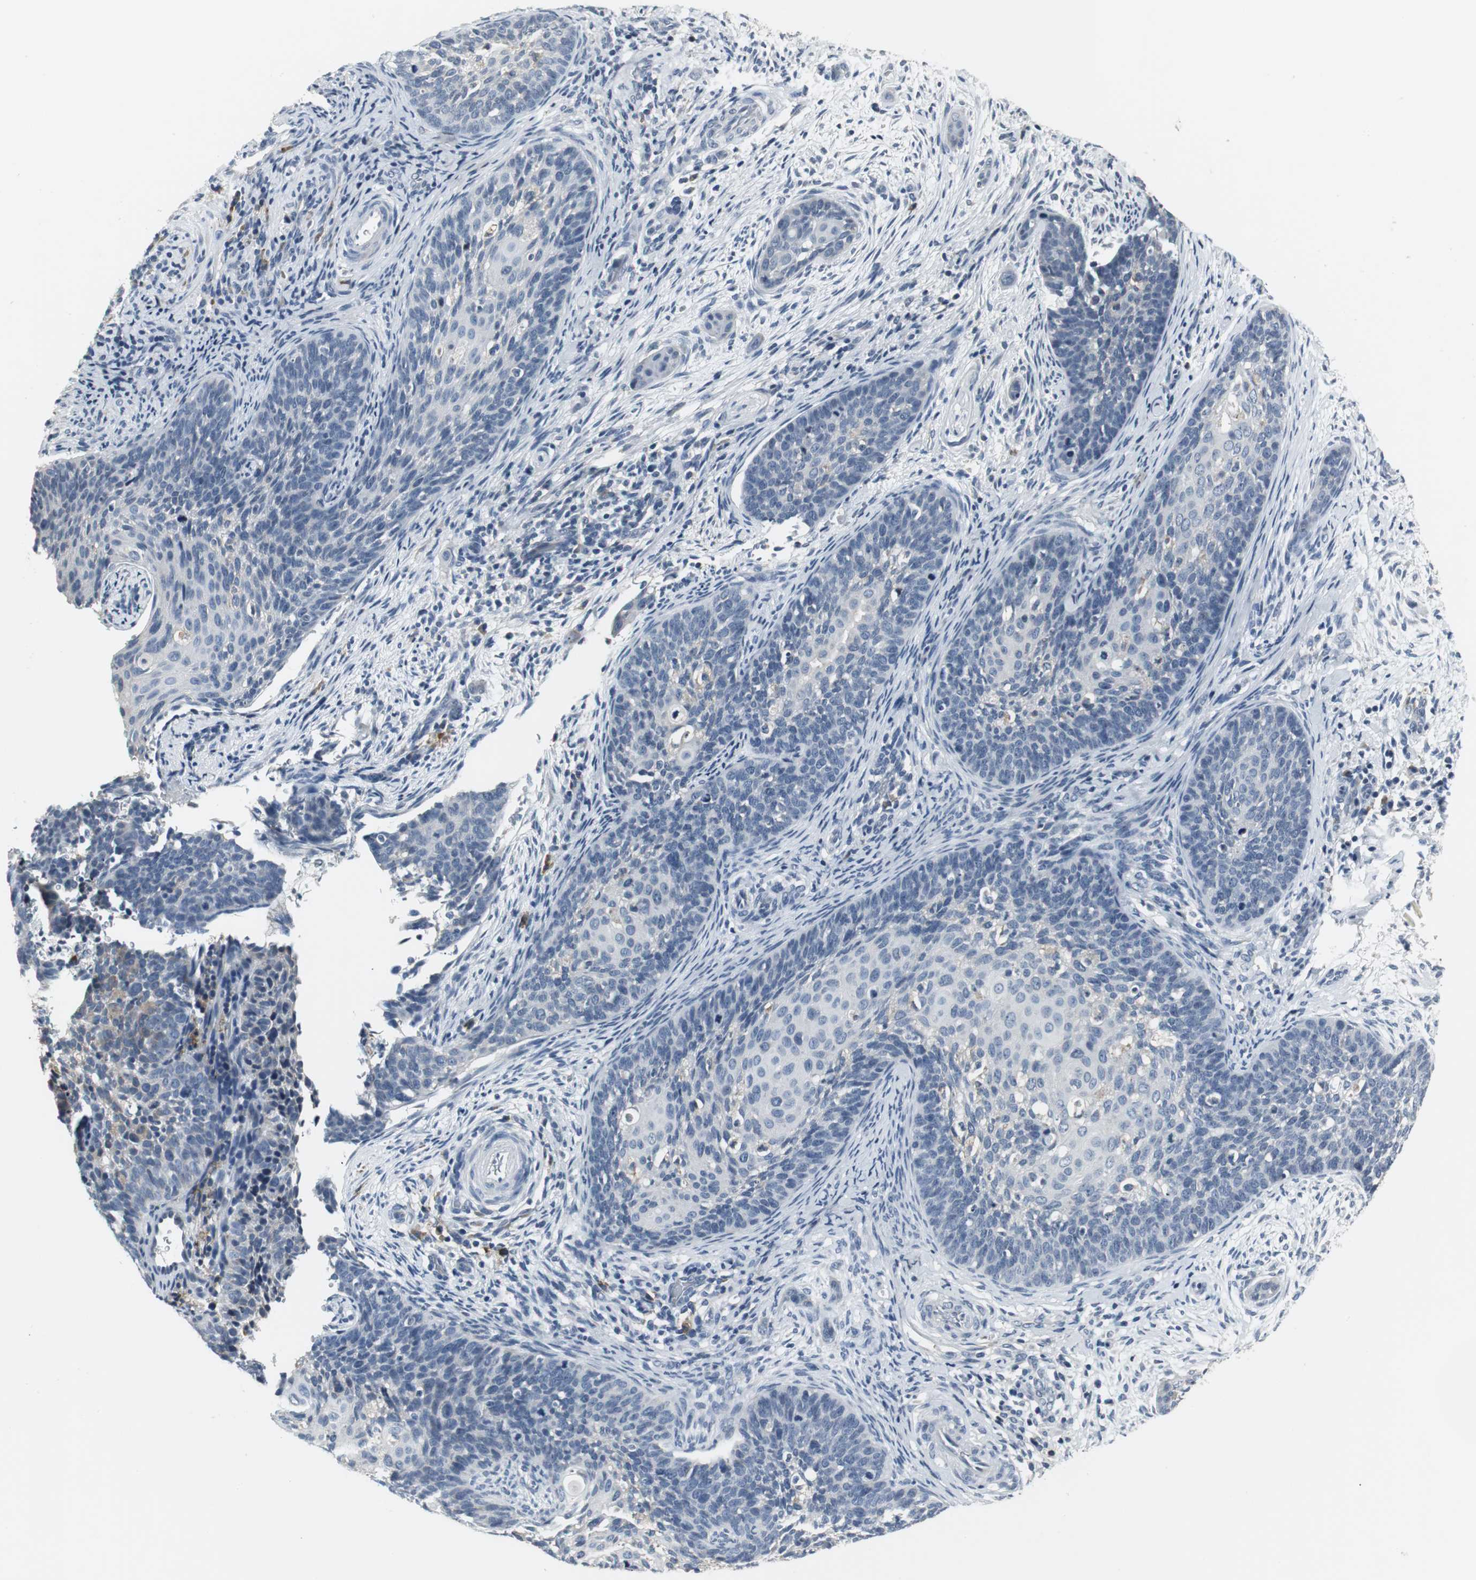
{"staining": {"intensity": "negative", "quantity": "none", "location": "none"}, "tissue": "cervical cancer", "cell_type": "Tumor cells", "image_type": "cancer", "snomed": [{"axis": "morphology", "description": "Squamous cell carcinoma, NOS"}, {"axis": "topography", "description": "Cervix"}], "caption": "Tumor cells are negative for protein expression in human cervical cancer (squamous cell carcinoma). Nuclei are stained in blue.", "gene": "SLC2A5", "patient": {"sex": "female", "age": 33}}